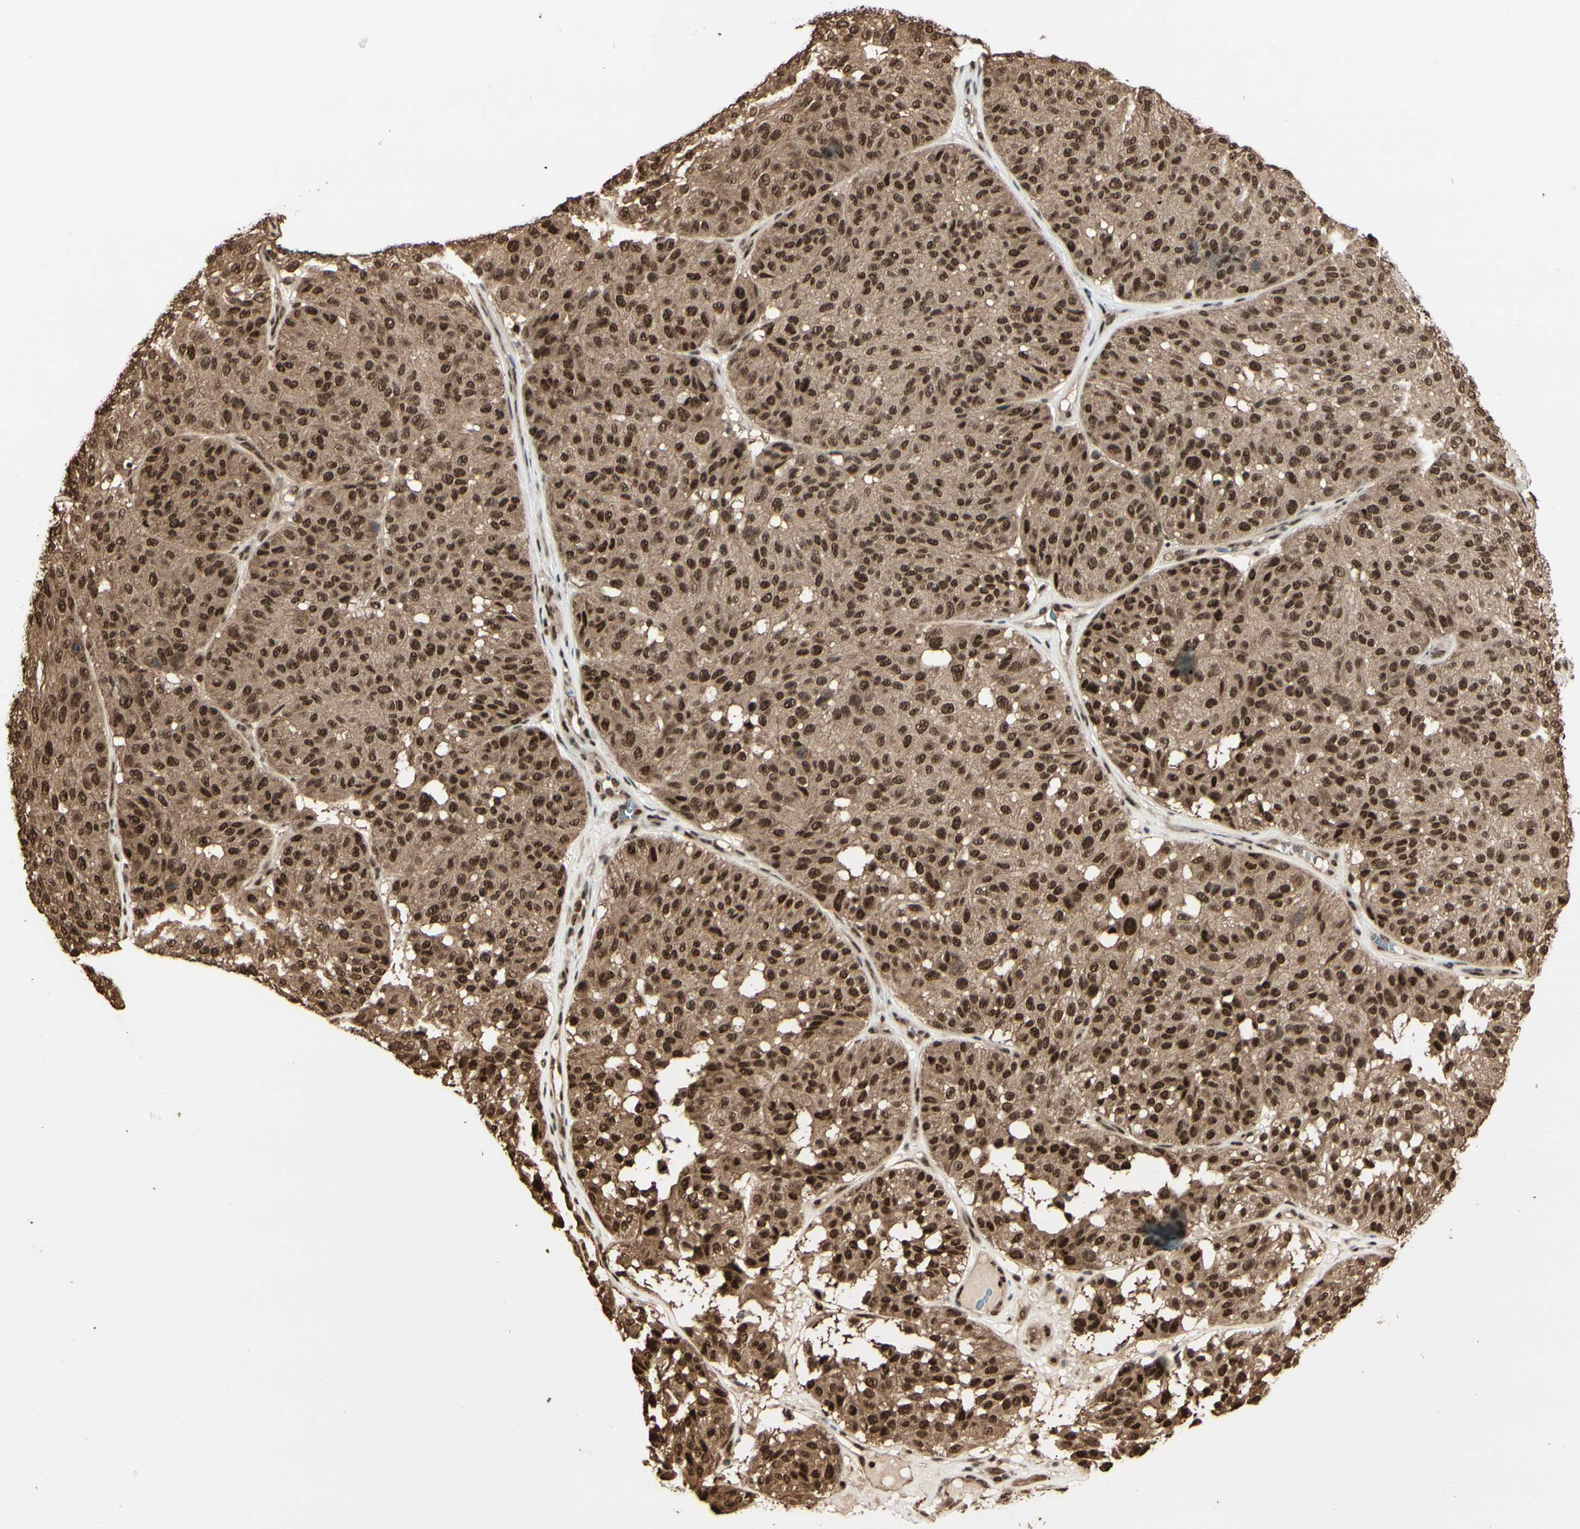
{"staining": {"intensity": "strong", "quantity": ">75%", "location": "cytoplasmic/membranous,nuclear"}, "tissue": "melanoma", "cell_type": "Tumor cells", "image_type": "cancer", "snomed": [{"axis": "morphology", "description": "Malignant melanoma, NOS"}, {"axis": "topography", "description": "Skin"}], "caption": "This photomicrograph reveals melanoma stained with immunohistochemistry to label a protein in brown. The cytoplasmic/membranous and nuclear of tumor cells show strong positivity for the protein. Nuclei are counter-stained blue.", "gene": "HSF1", "patient": {"sex": "female", "age": 46}}